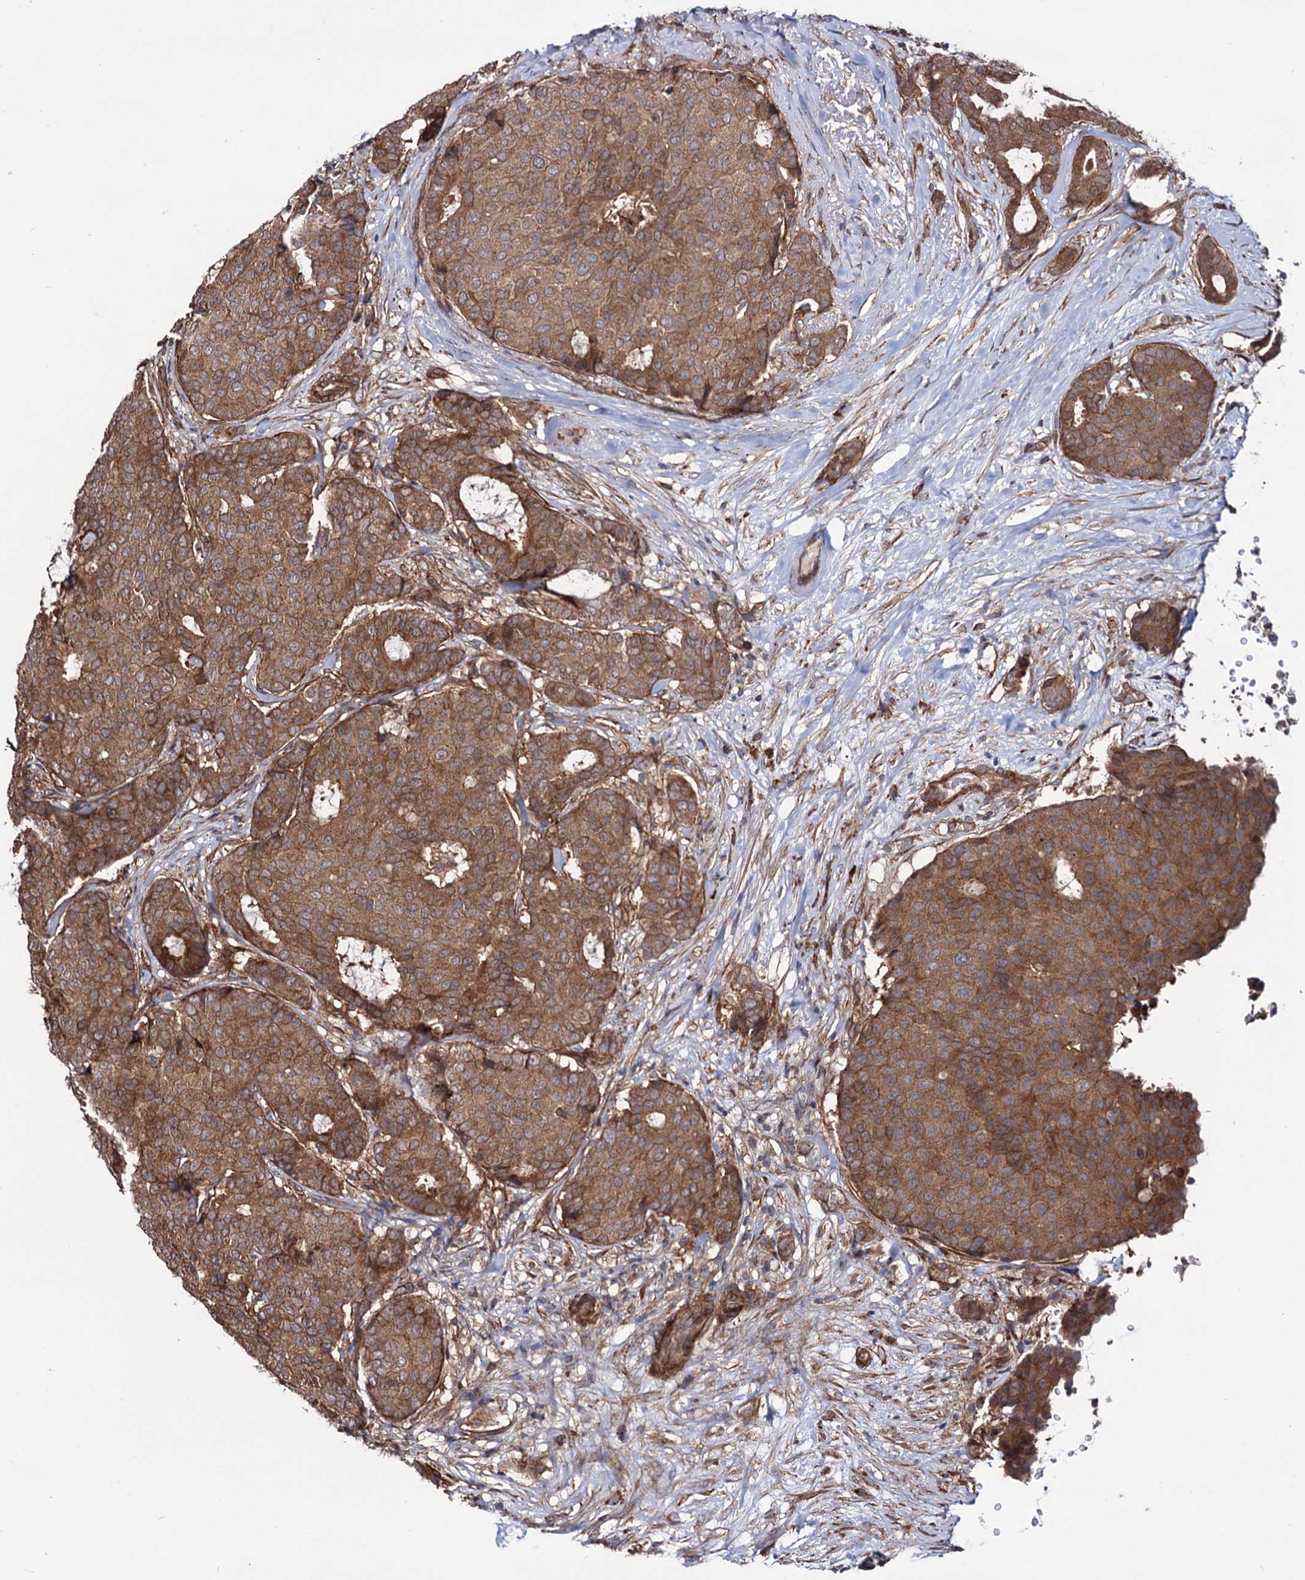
{"staining": {"intensity": "moderate", "quantity": ">75%", "location": "cytoplasmic/membranous"}, "tissue": "breast cancer", "cell_type": "Tumor cells", "image_type": "cancer", "snomed": [{"axis": "morphology", "description": "Duct carcinoma"}, {"axis": "topography", "description": "Breast"}], "caption": "This histopathology image displays immunohistochemistry (IHC) staining of breast infiltrating ductal carcinoma, with medium moderate cytoplasmic/membranous staining in about >75% of tumor cells.", "gene": "FERMT2", "patient": {"sex": "female", "age": 75}}